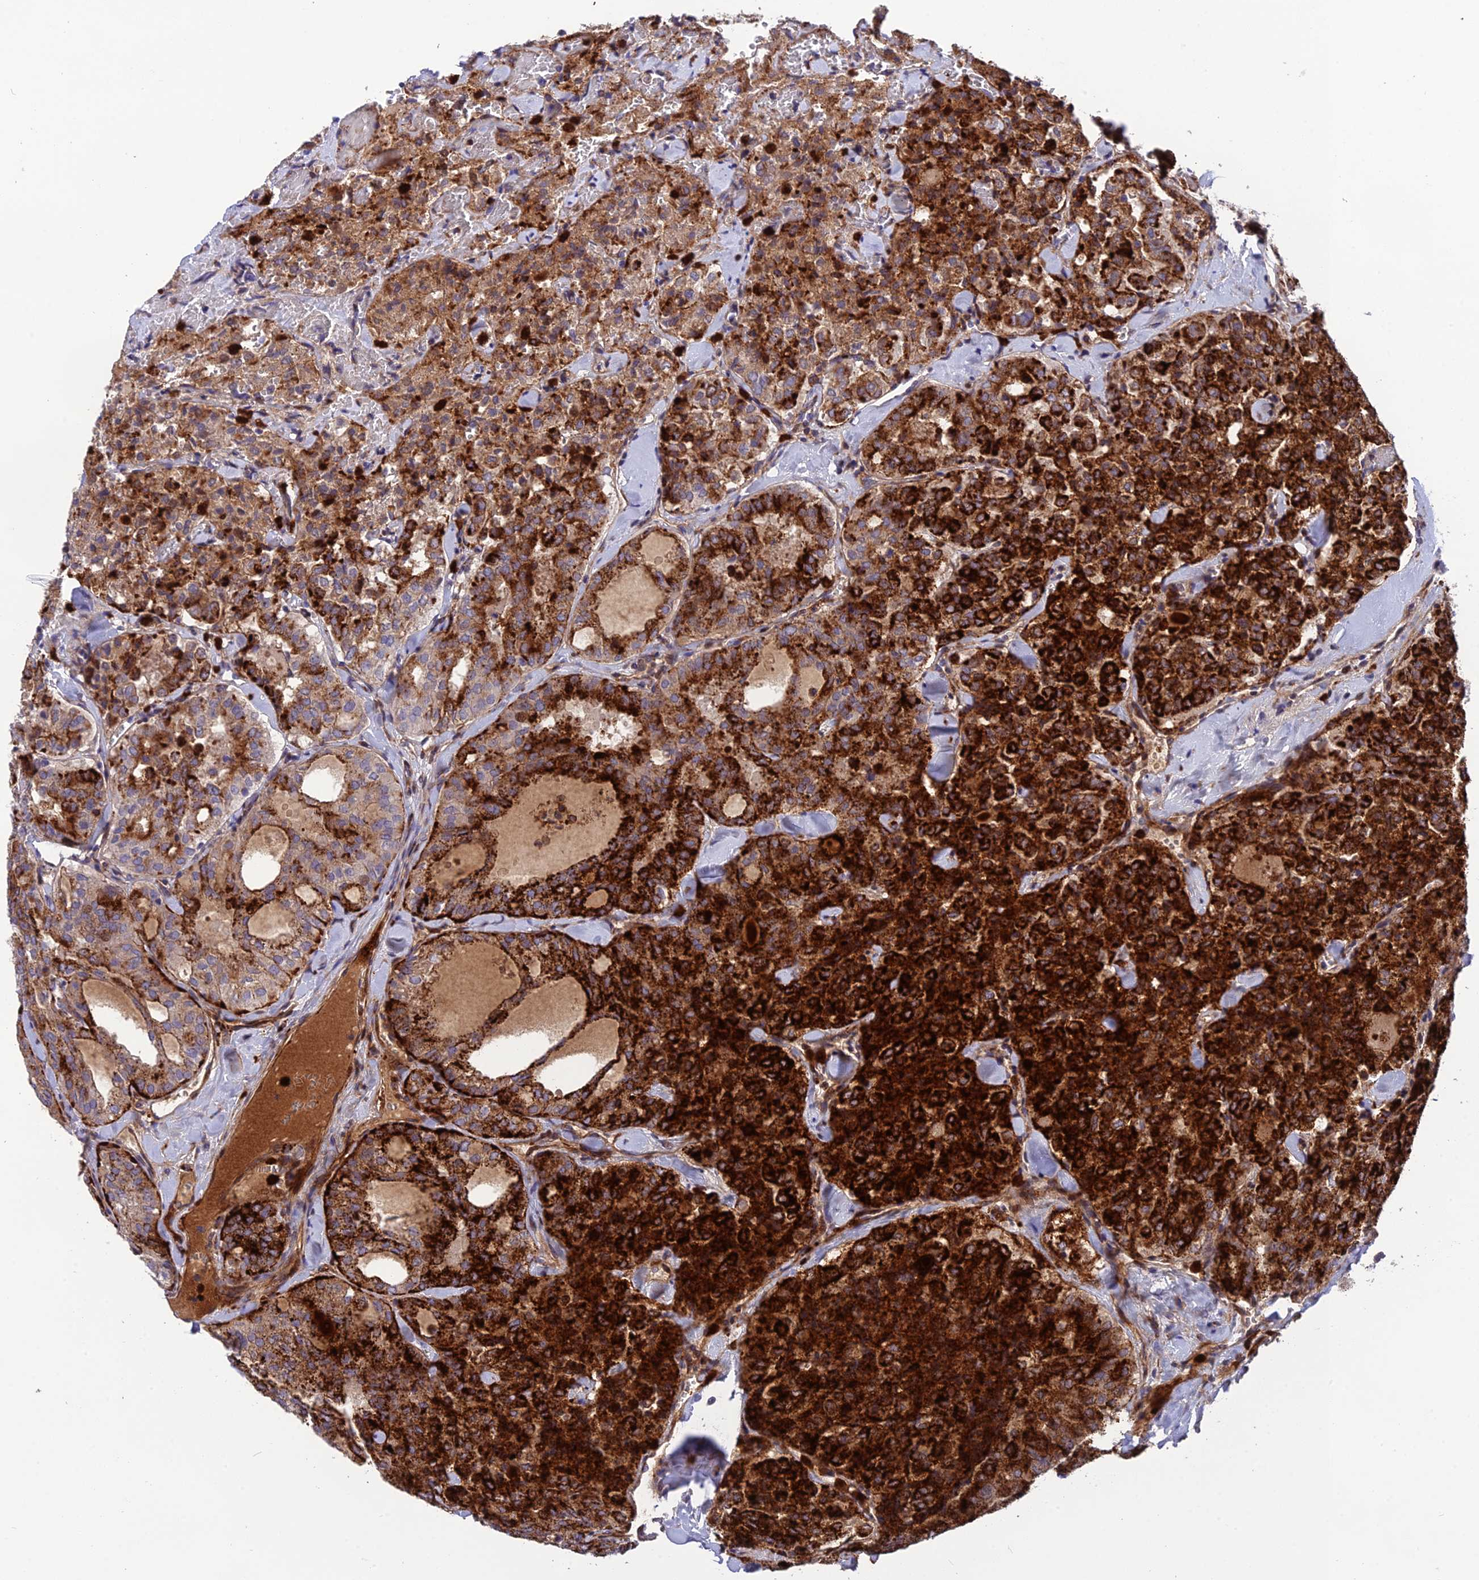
{"staining": {"intensity": "strong", "quantity": ">75%", "location": "cytoplasmic/membranous"}, "tissue": "thyroid cancer", "cell_type": "Tumor cells", "image_type": "cancer", "snomed": [{"axis": "morphology", "description": "Follicular adenoma carcinoma, NOS"}, {"axis": "topography", "description": "Thyroid gland"}], "caption": "This image displays thyroid follicular adenoma carcinoma stained with immunohistochemistry to label a protein in brown. The cytoplasmic/membranous of tumor cells show strong positivity for the protein. Nuclei are counter-stained blue.", "gene": "CPSF4L", "patient": {"sex": "male", "age": 75}}